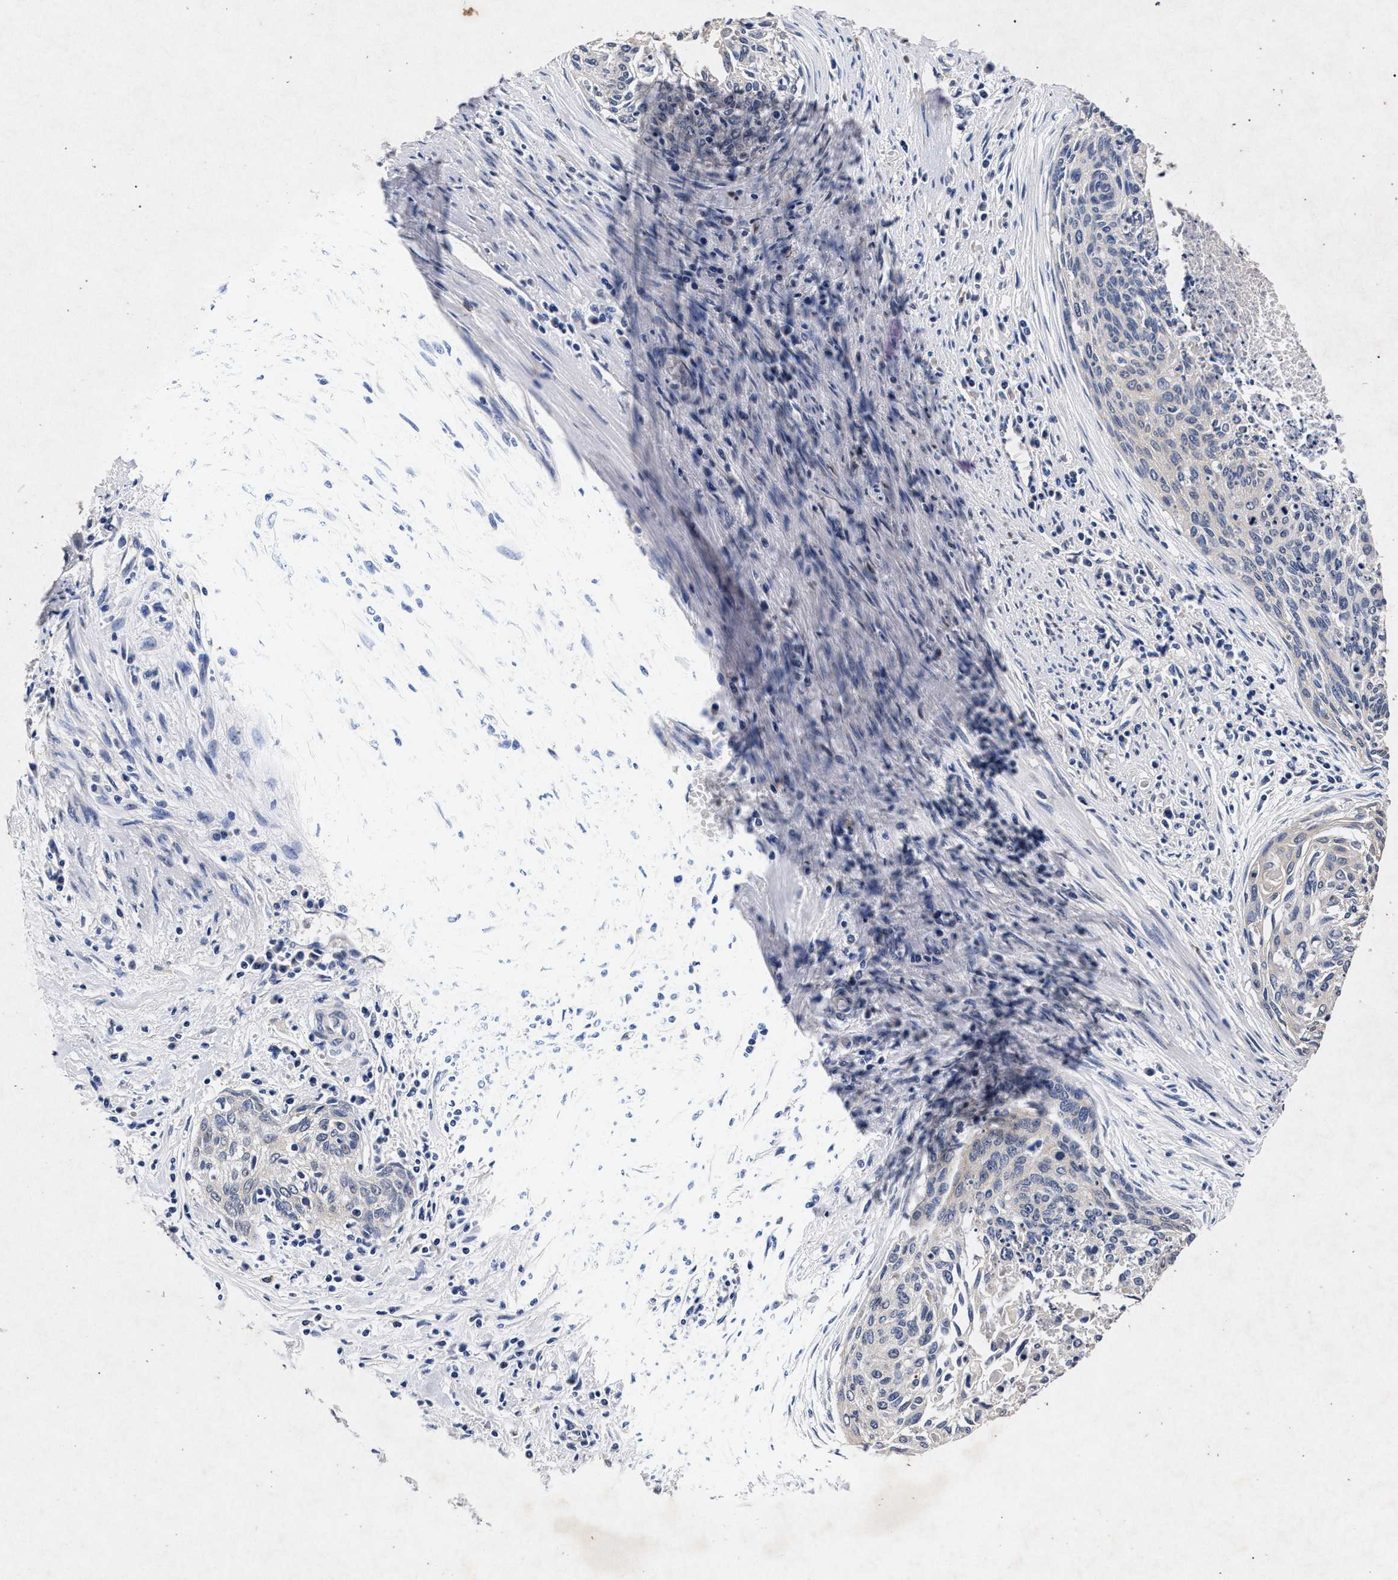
{"staining": {"intensity": "negative", "quantity": "none", "location": "none"}, "tissue": "cervical cancer", "cell_type": "Tumor cells", "image_type": "cancer", "snomed": [{"axis": "morphology", "description": "Squamous cell carcinoma, NOS"}, {"axis": "topography", "description": "Cervix"}], "caption": "Cervical cancer (squamous cell carcinoma) was stained to show a protein in brown. There is no significant staining in tumor cells.", "gene": "ATP1A2", "patient": {"sex": "female", "age": 55}}